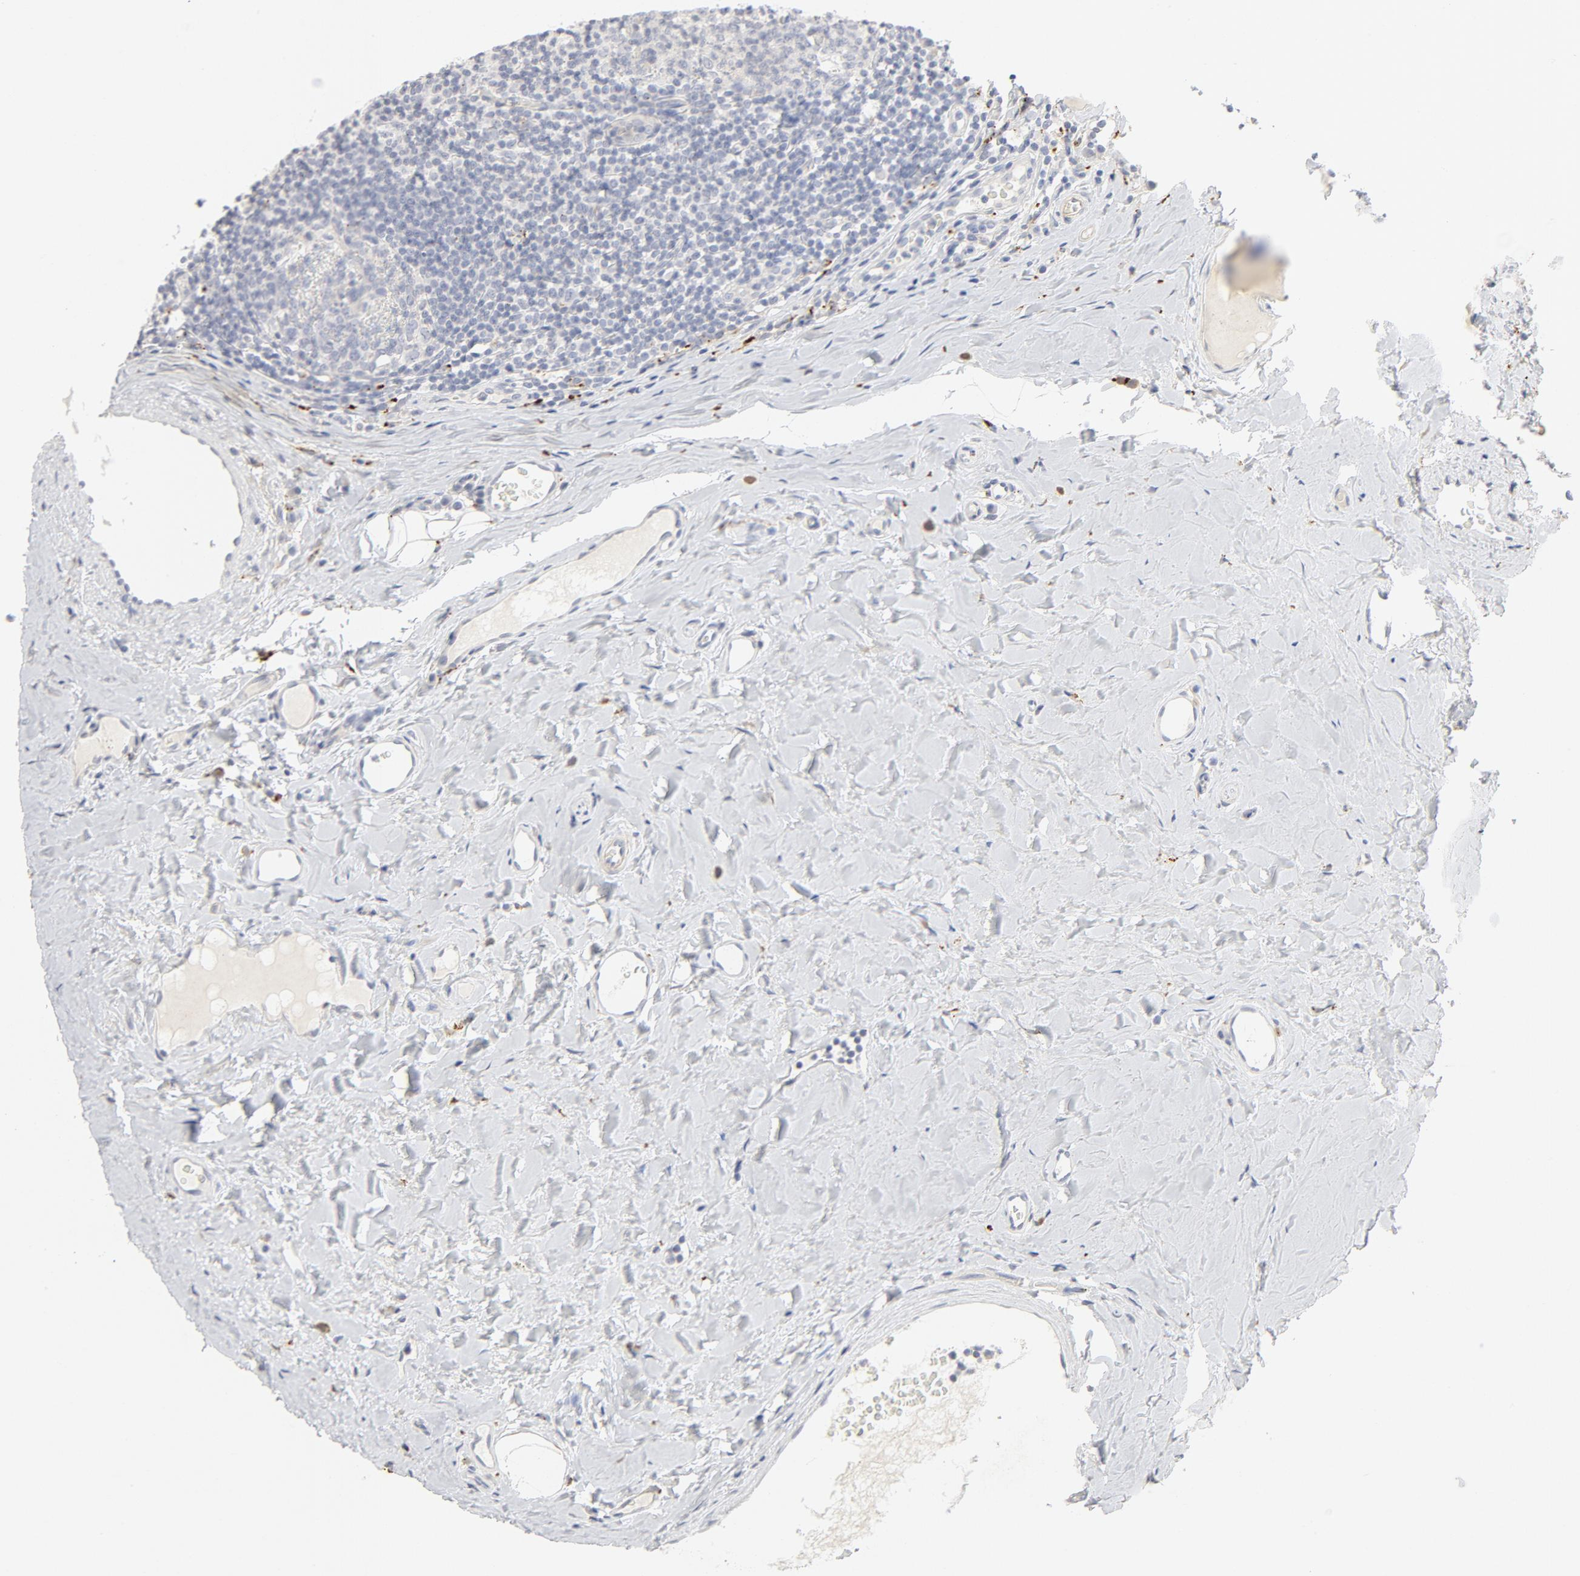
{"staining": {"intensity": "negative", "quantity": "none", "location": "none"}, "tissue": "tonsil", "cell_type": "Germinal center cells", "image_type": "normal", "snomed": [{"axis": "morphology", "description": "Normal tissue, NOS"}, {"axis": "topography", "description": "Tonsil"}], "caption": "The photomicrograph displays no significant positivity in germinal center cells of tonsil.", "gene": "MAGEB17", "patient": {"sex": "male", "age": 31}}